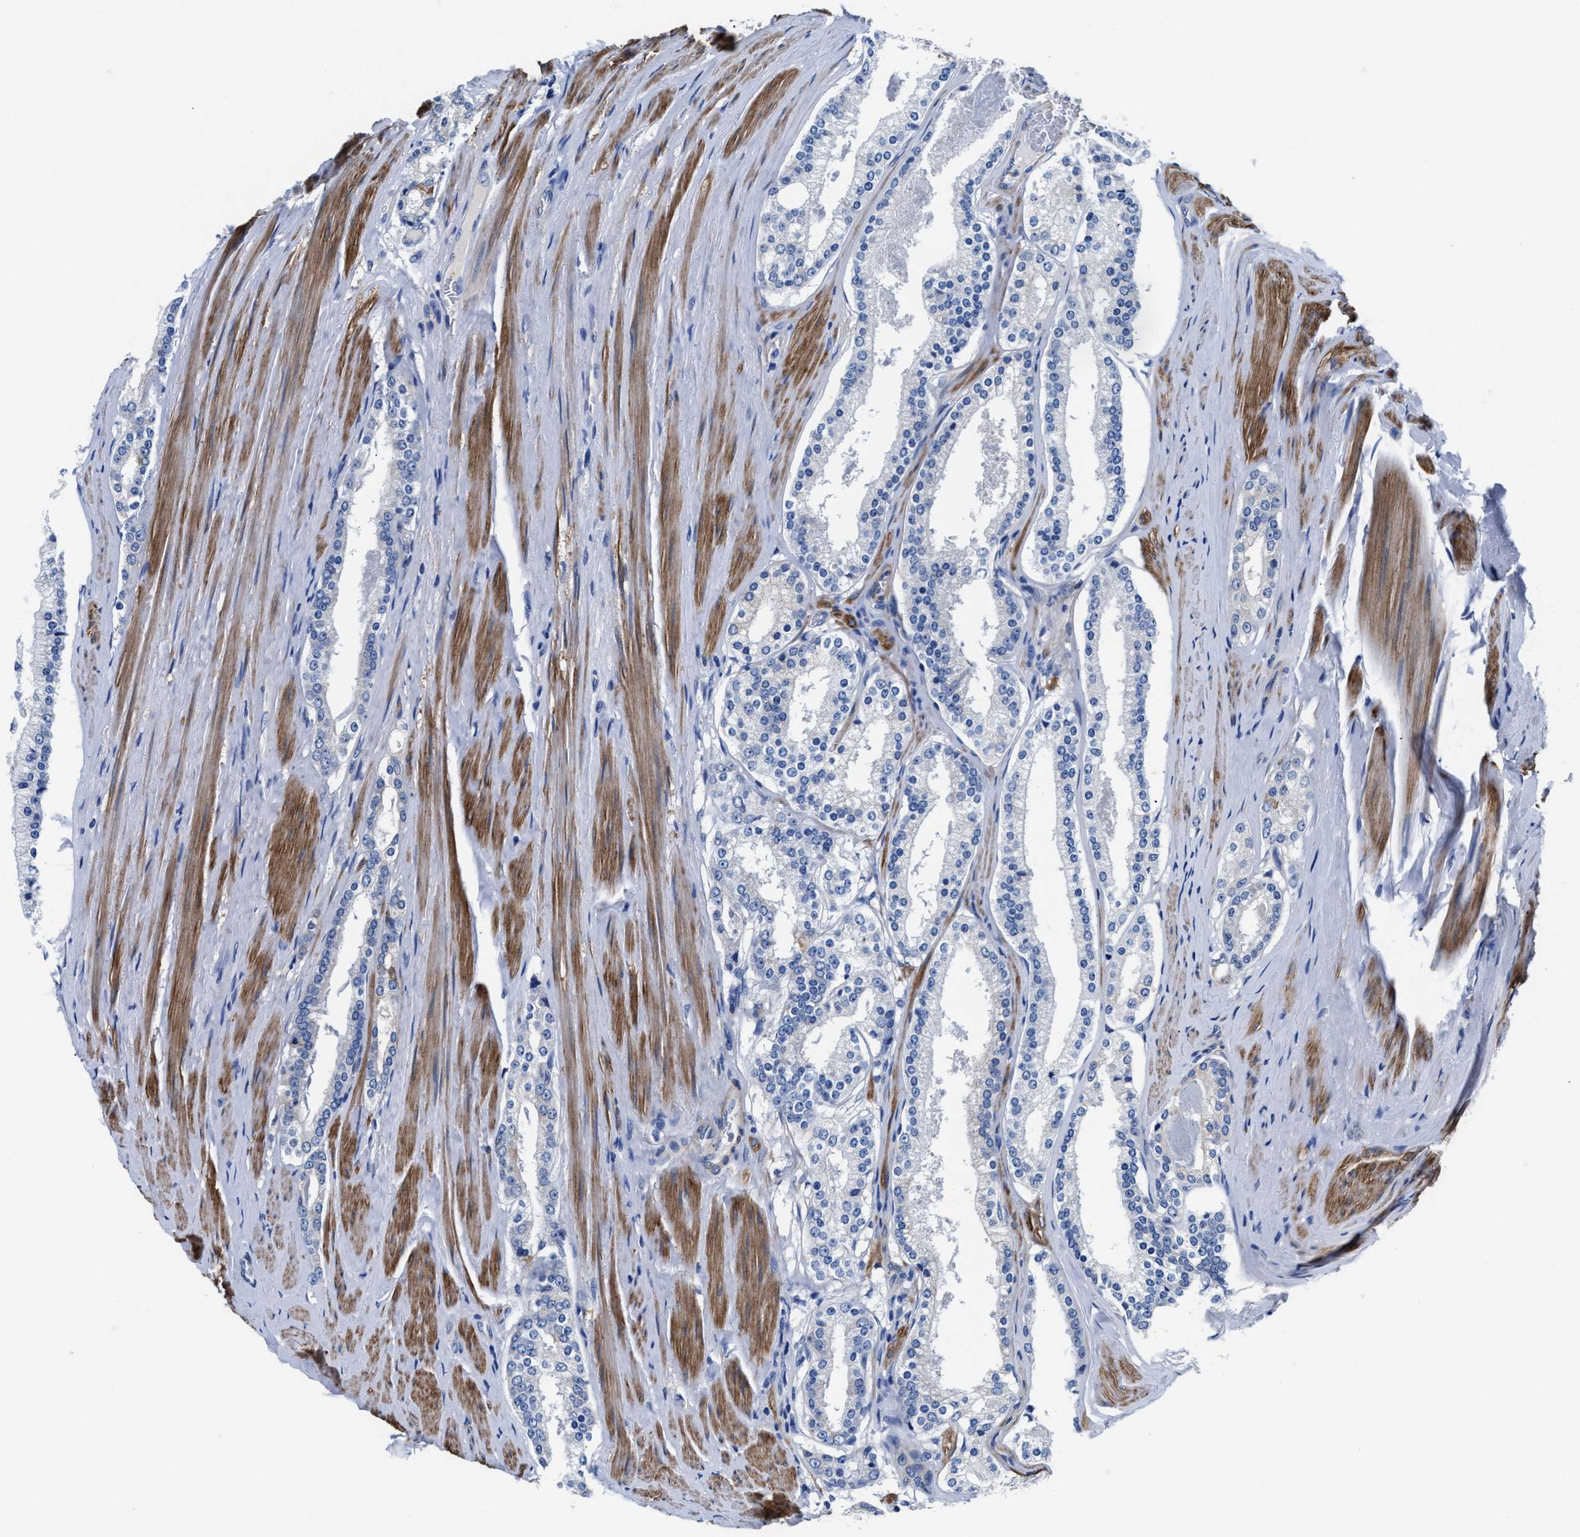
{"staining": {"intensity": "negative", "quantity": "none", "location": "none"}, "tissue": "prostate cancer", "cell_type": "Tumor cells", "image_type": "cancer", "snomed": [{"axis": "morphology", "description": "Adenocarcinoma, Low grade"}, {"axis": "topography", "description": "Prostate"}], "caption": "IHC of prostate cancer demonstrates no staining in tumor cells.", "gene": "PARG", "patient": {"sex": "male", "age": 70}}